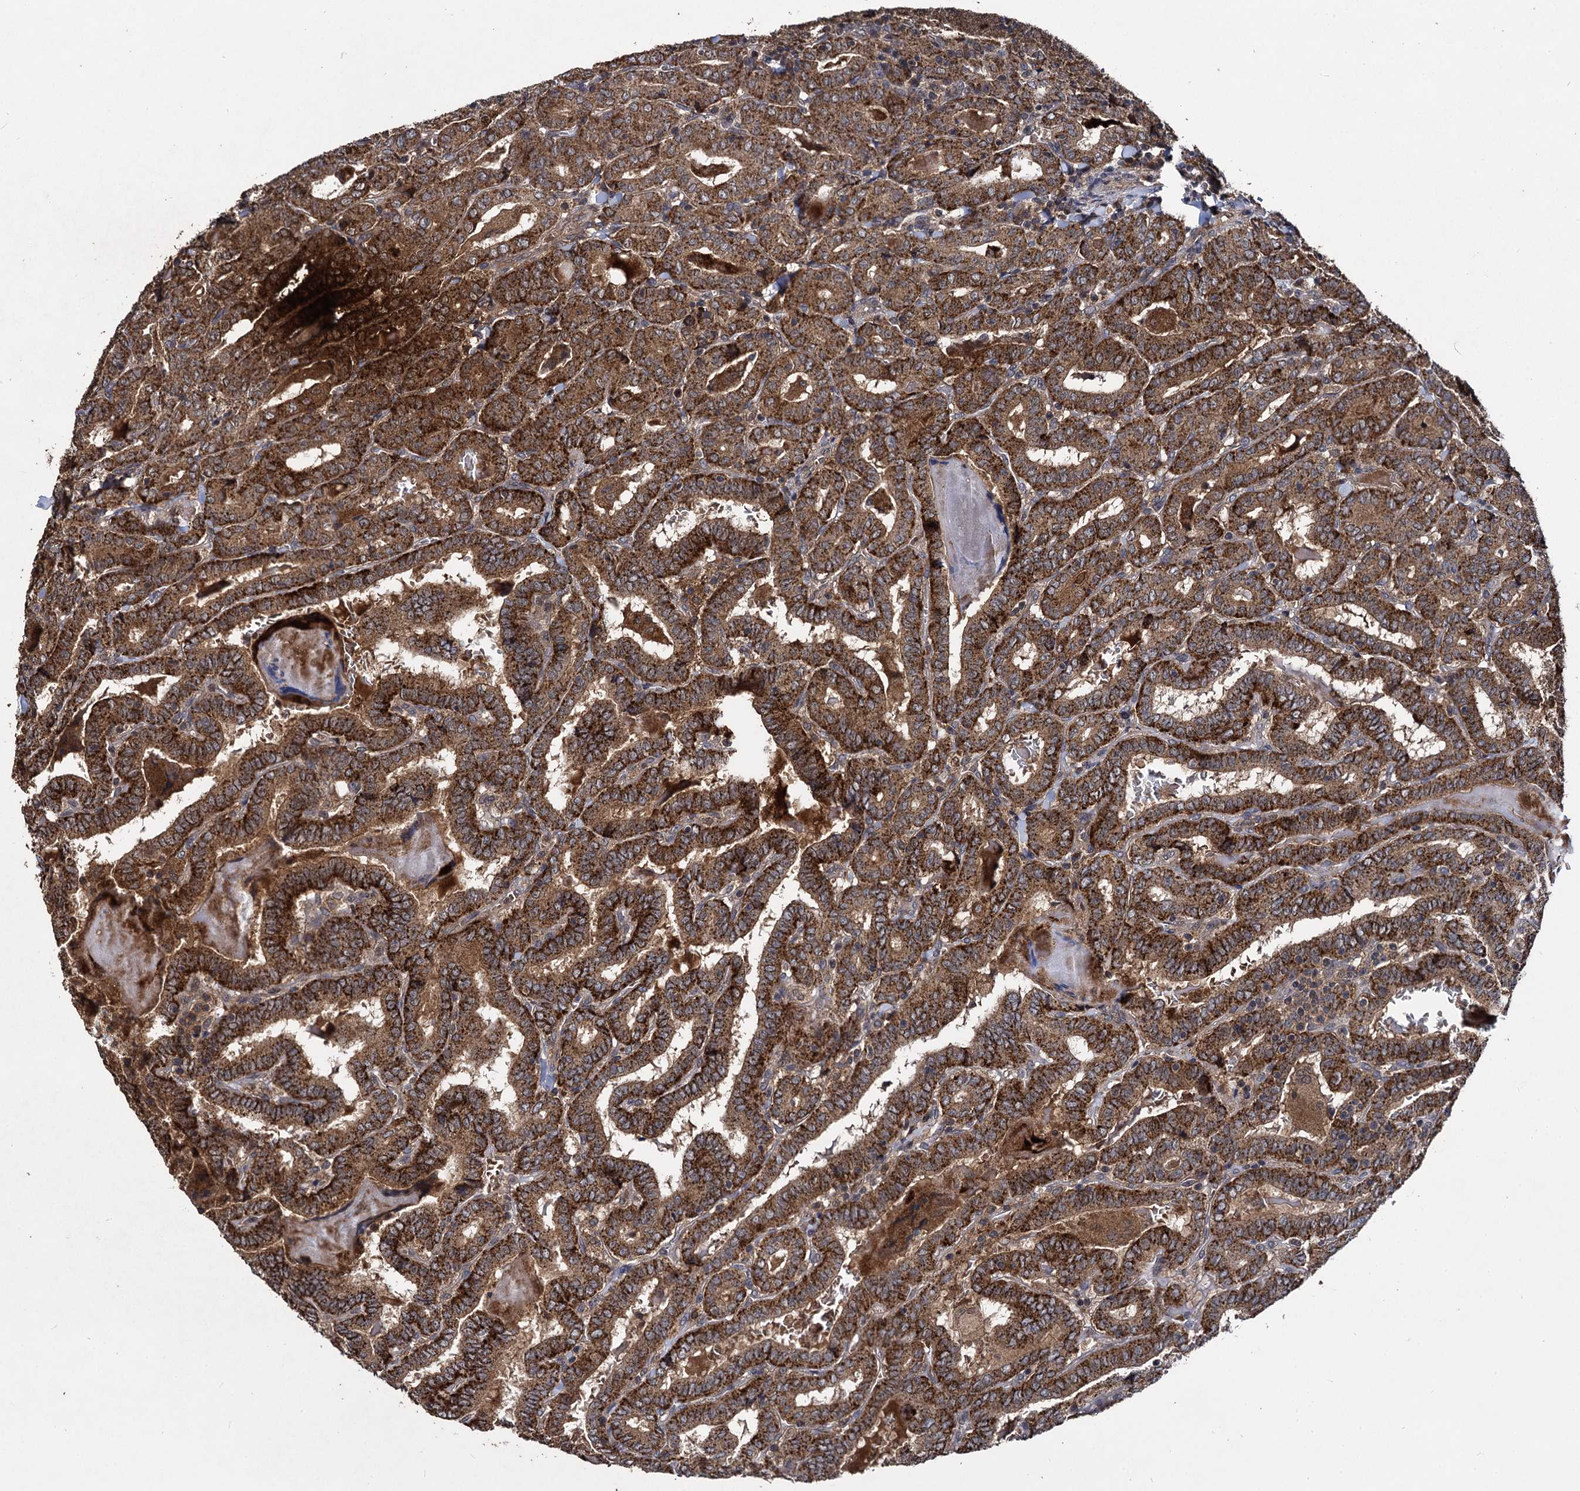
{"staining": {"intensity": "strong", "quantity": ">75%", "location": "cytoplasmic/membranous"}, "tissue": "thyroid cancer", "cell_type": "Tumor cells", "image_type": "cancer", "snomed": [{"axis": "morphology", "description": "Papillary adenocarcinoma, NOS"}, {"axis": "topography", "description": "Thyroid gland"}], "caption": "A micrograph of thyroid cancer stained for a protein demonstrates strong cytoplasmic/membranous brown staining in tumor cells.", "gene": "BCL2L2", "patient": {"sex": "female", "age": 72}}